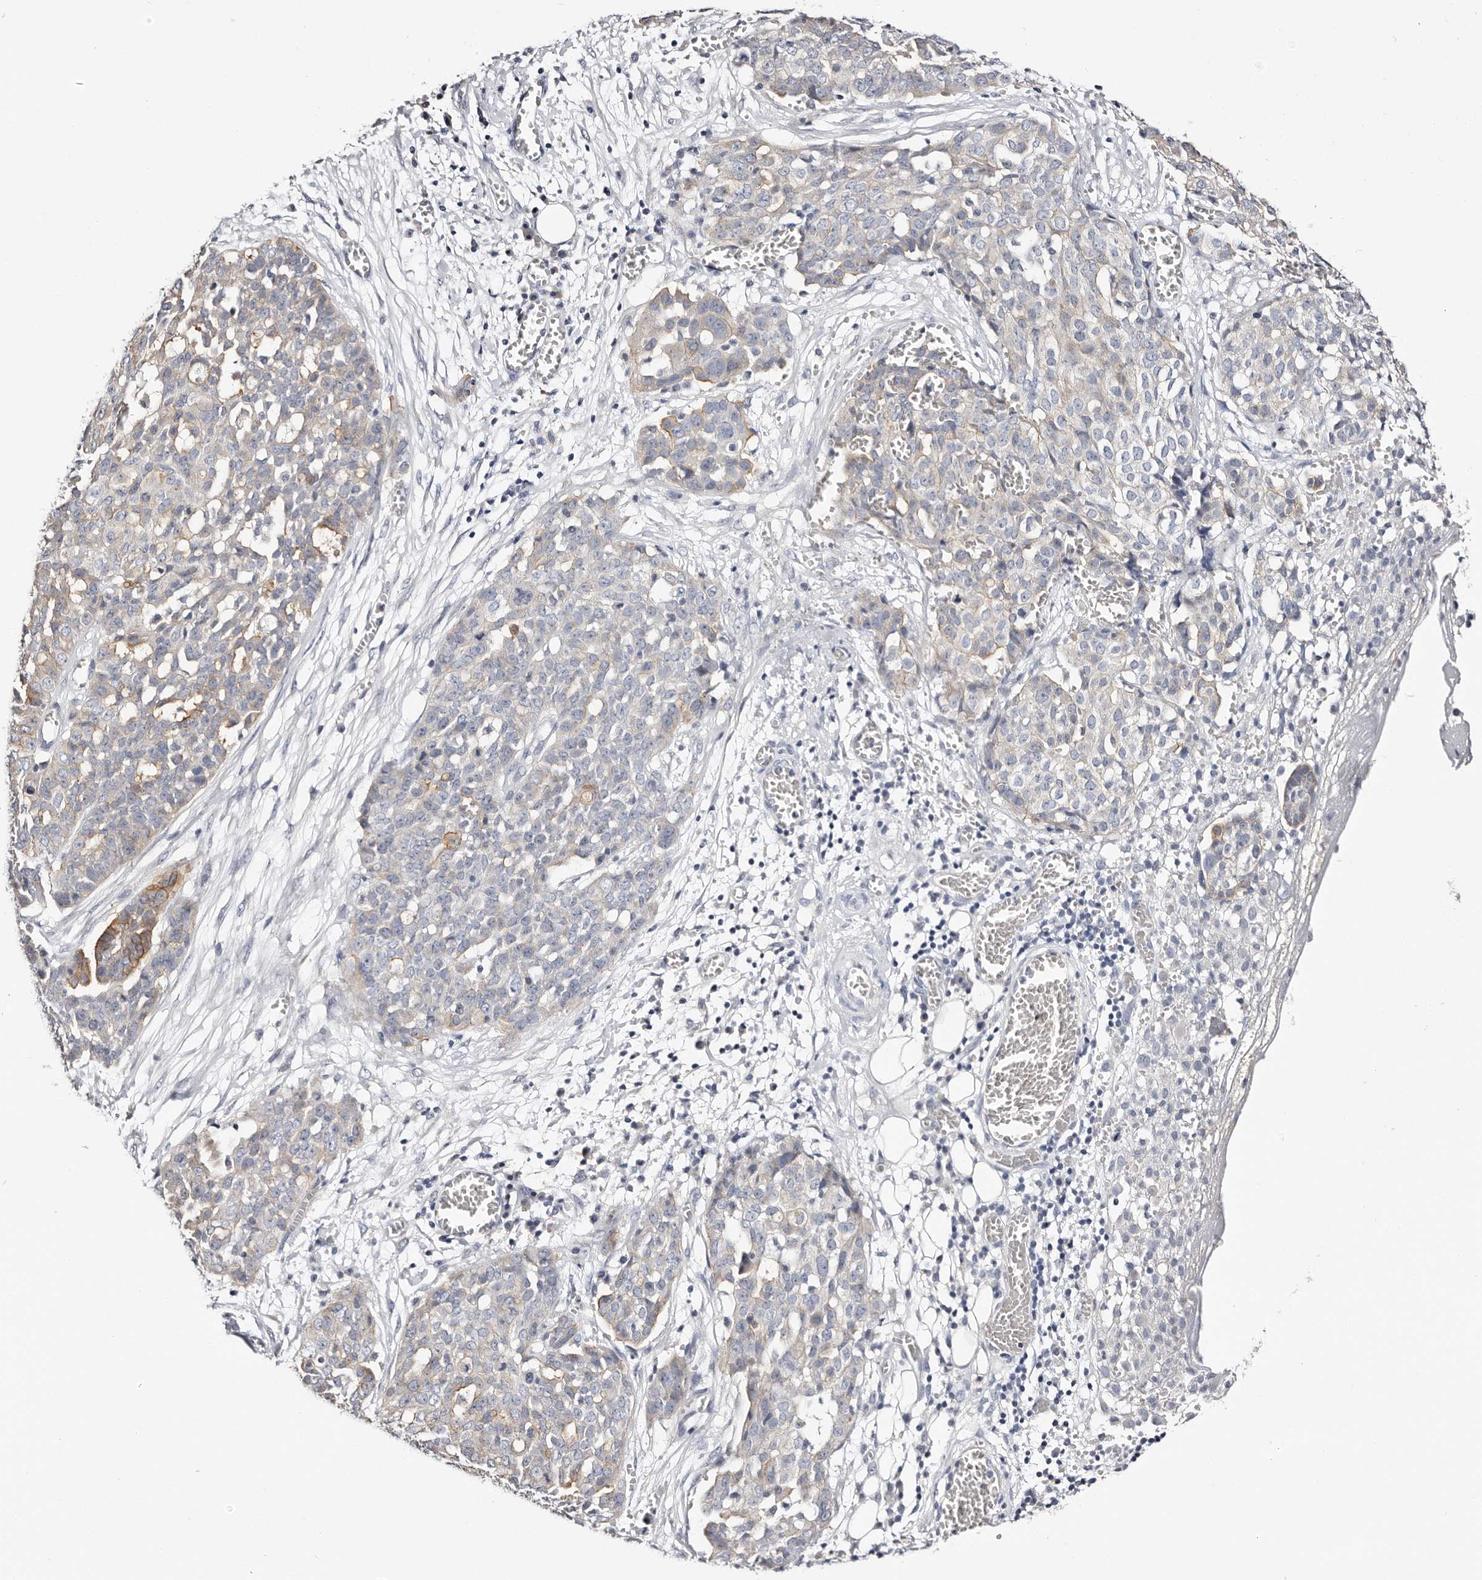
{"staining": {"intensity": "moderate", "quantity": "<25%", "location": "cytoplasmic/membranous"}, "tissue": "ovarian cancer", "cell_type": "Tumor cells", "image_type": "cancer", "snomed": [{"axis": "morphology", "description": "Cystadenocarcinoma, serous, NOS"}, {"axis": "topography", "description": "Soft tissue"}, {"axis": "topography", "description": "Ovary"}], "caption": "Serous cystadenocarcinoma (ovarian) tissue reveals moderate cytoplasmic/membranous positivity in approximately <25% of tumor cells", "gene": "ROM1", "patient": {"sex": "female", "age": 57}}